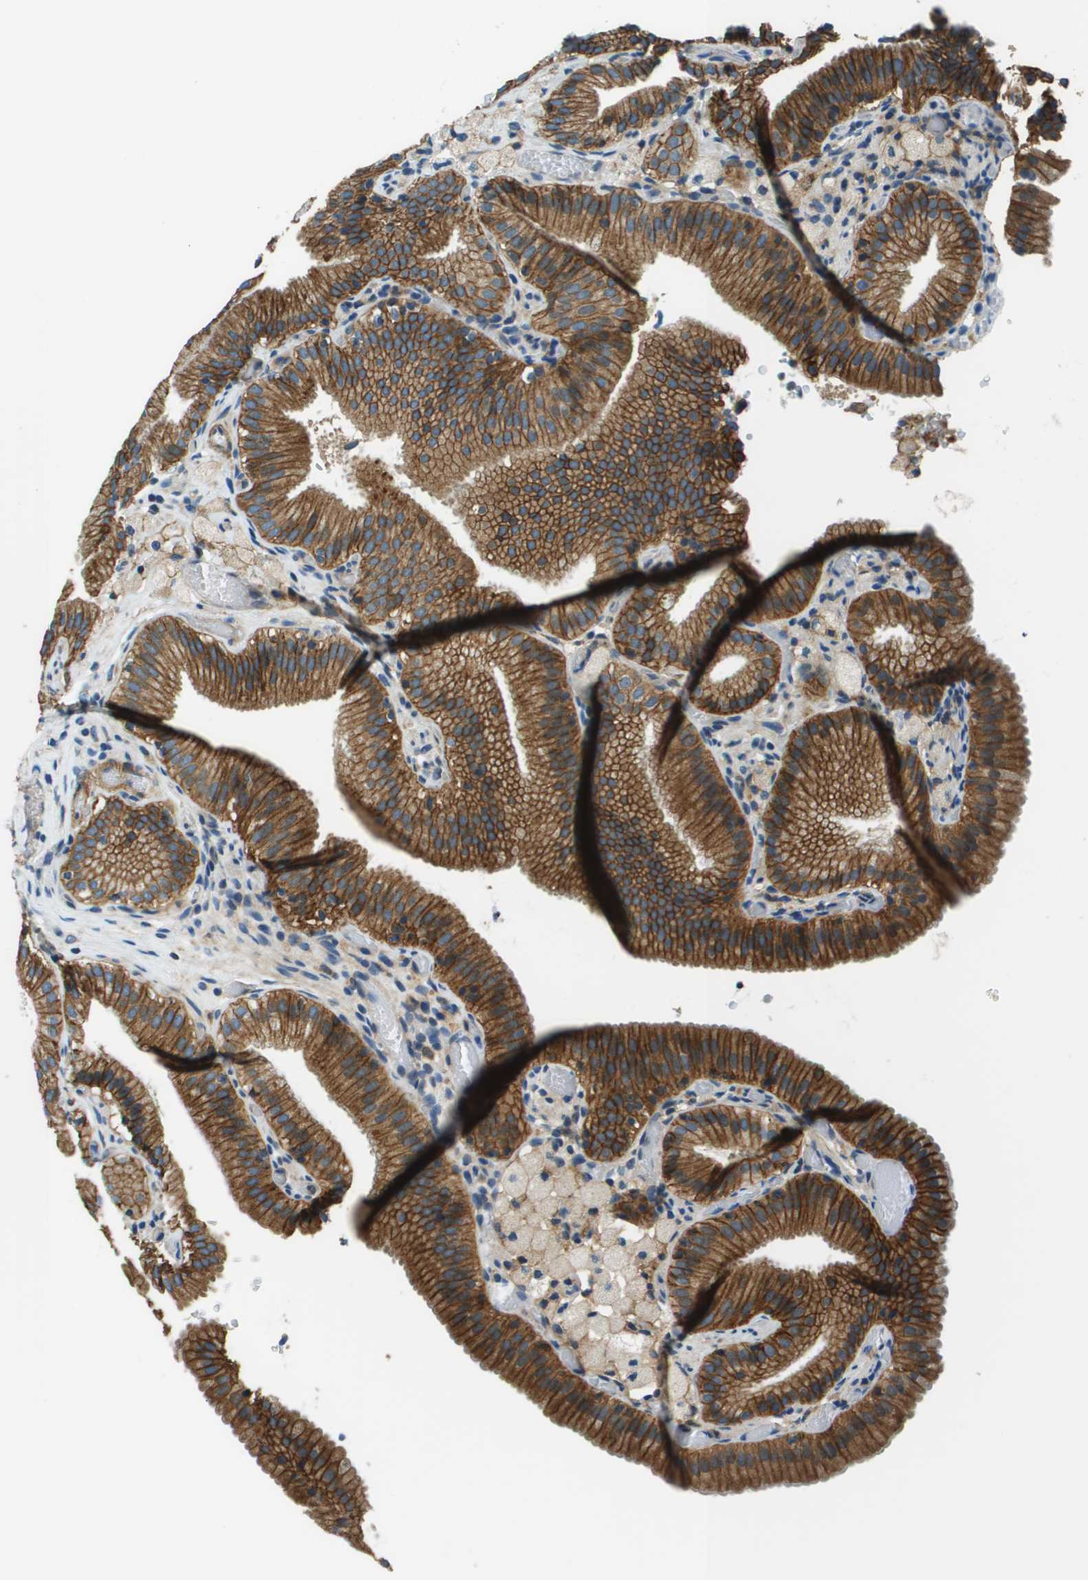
{"staining": {"intensity": "strong", "quantity": ">75%", "location": "cytoplasmic/membranous"}, "tissue": "gallbladder", "cell_type": "Glandular cells", "image_type": "normal", "snomed": [{"axis": "morphology", "description": "Normal tissue, NOS"}, {"axis": "topography", "description": "Gallbladder"}], "caption": "A high-resolution image shows immunohistochemistry staining of unremarkable gallbladder, which displays strong cytoplasmic/membranous positivity in approximately >75% of glandular cells. The protein of interest is shown in brown color, while the nuclei are stained blue.", "gene": "TMEM51", "patient": {"sex": "male", "age": 54}}